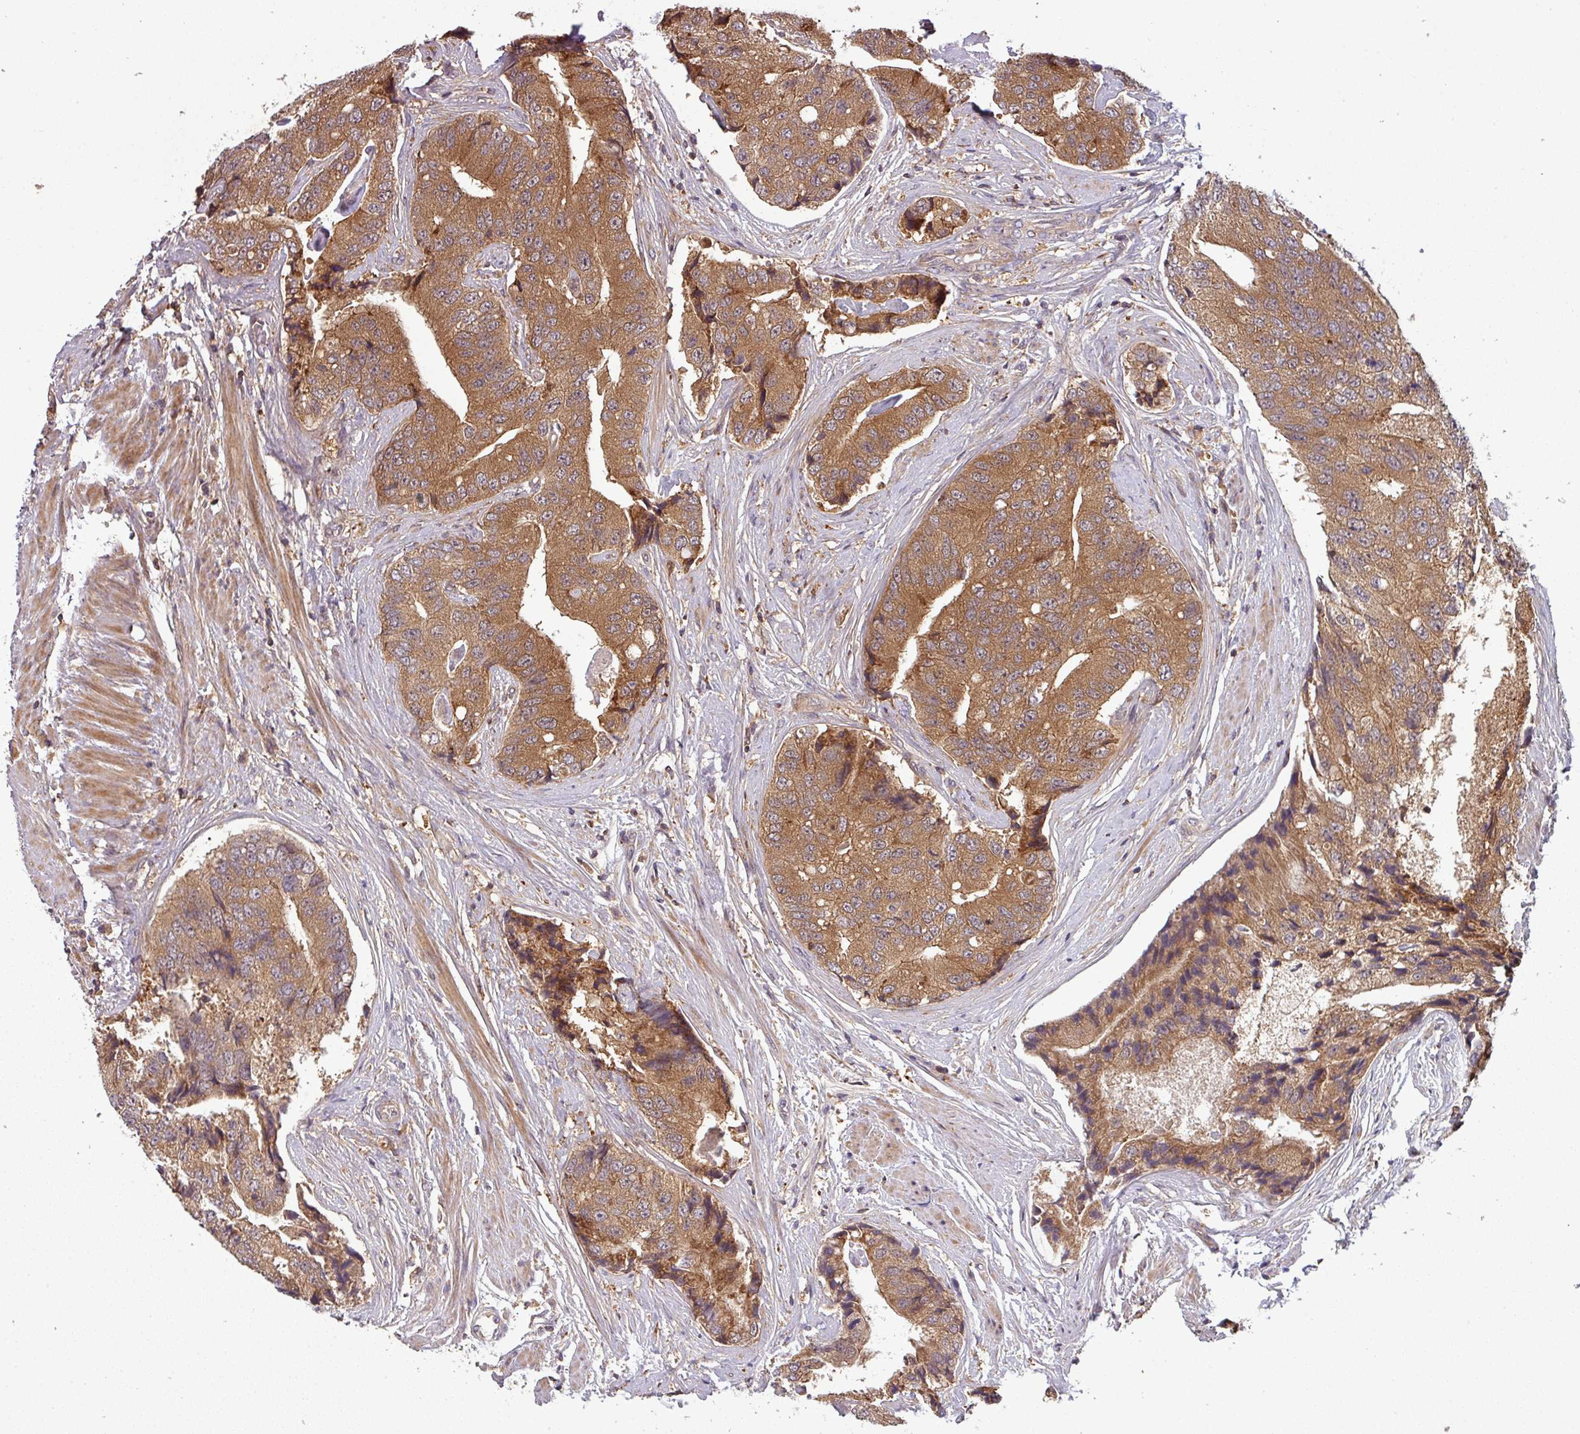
{"staining": {"intensity": "moderate", "quantity": ">75%", "location": "cytoplasmic/membranous"}, "tissue": "prostate cancer", "cell_type": "Tumor cells", "image_type": "cancer", "snomed": [{"axis": "morphology", "description": "Adenocarcinoma, High grade"}, {"axis": "topography", "description": "Prostate"}], "caption": "Brown immunohistochemical staining in adenocarcinoma (high-grade) (prostate) shows moderate cytoplasmic/membranous positivity in about >75% of tumor cells. Immunohistochemistry (ihc) stains the protein of interest in brown and the nuclei are stained blue.", "gene": "GSKIP", "patient": {"sex": "male", "age": 70}}